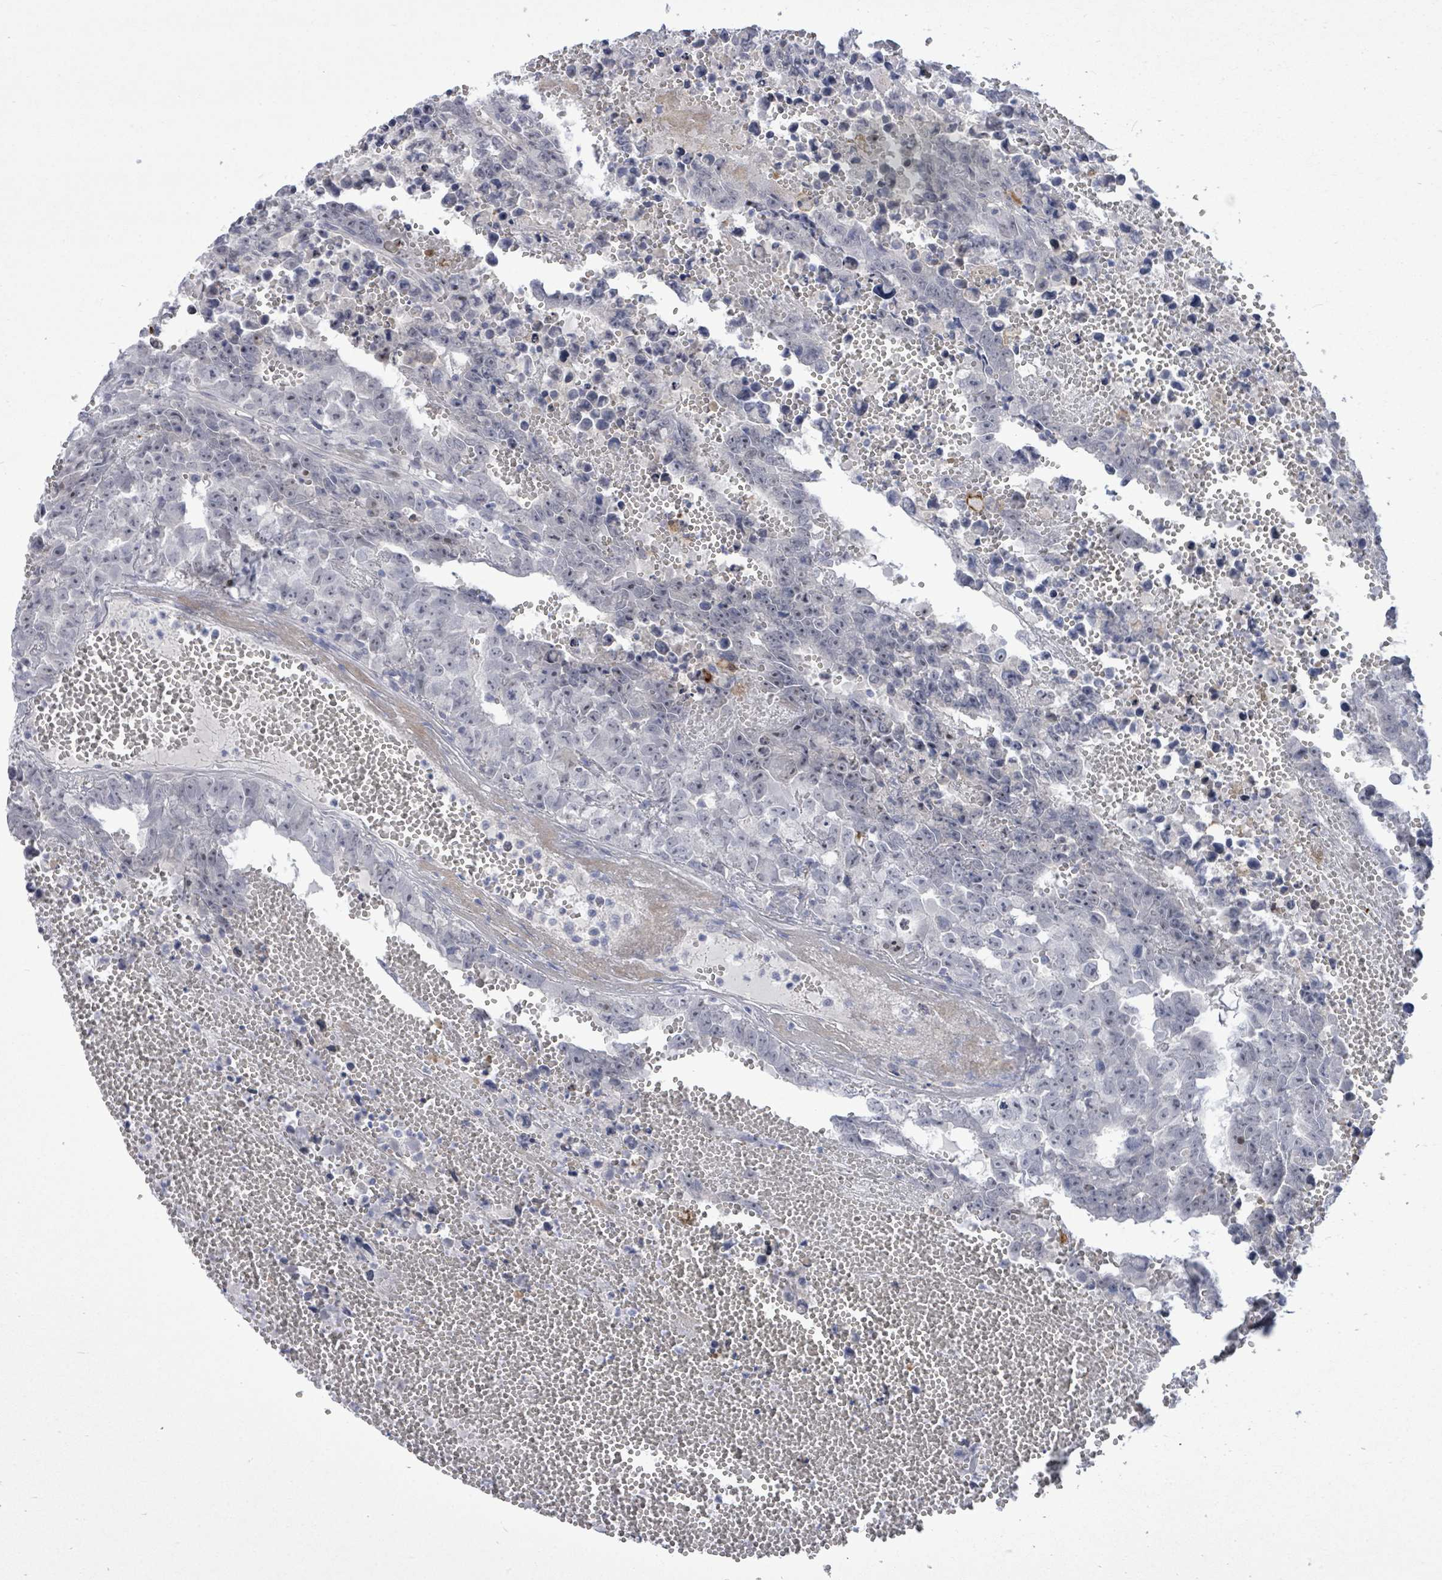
{"staining": {"intensity": "negative", "quantity": "none", "location": "none"}, "tissue": "testis cancer", "cell_type": "Tumor cells", "image_type": "cancer", "snomed": [{"axis": "morphology", "description": "Carcinoma, Embryonal, NOS"}, {"axis": "topography", "description": "Testis"}], "caption": "A photomicrograph of testis embryonal carcinoma stained for a protein shows no brown staining in tumor cells.", "gene": "CT45A5", "patient": {"sex": "male", "age": 25}}